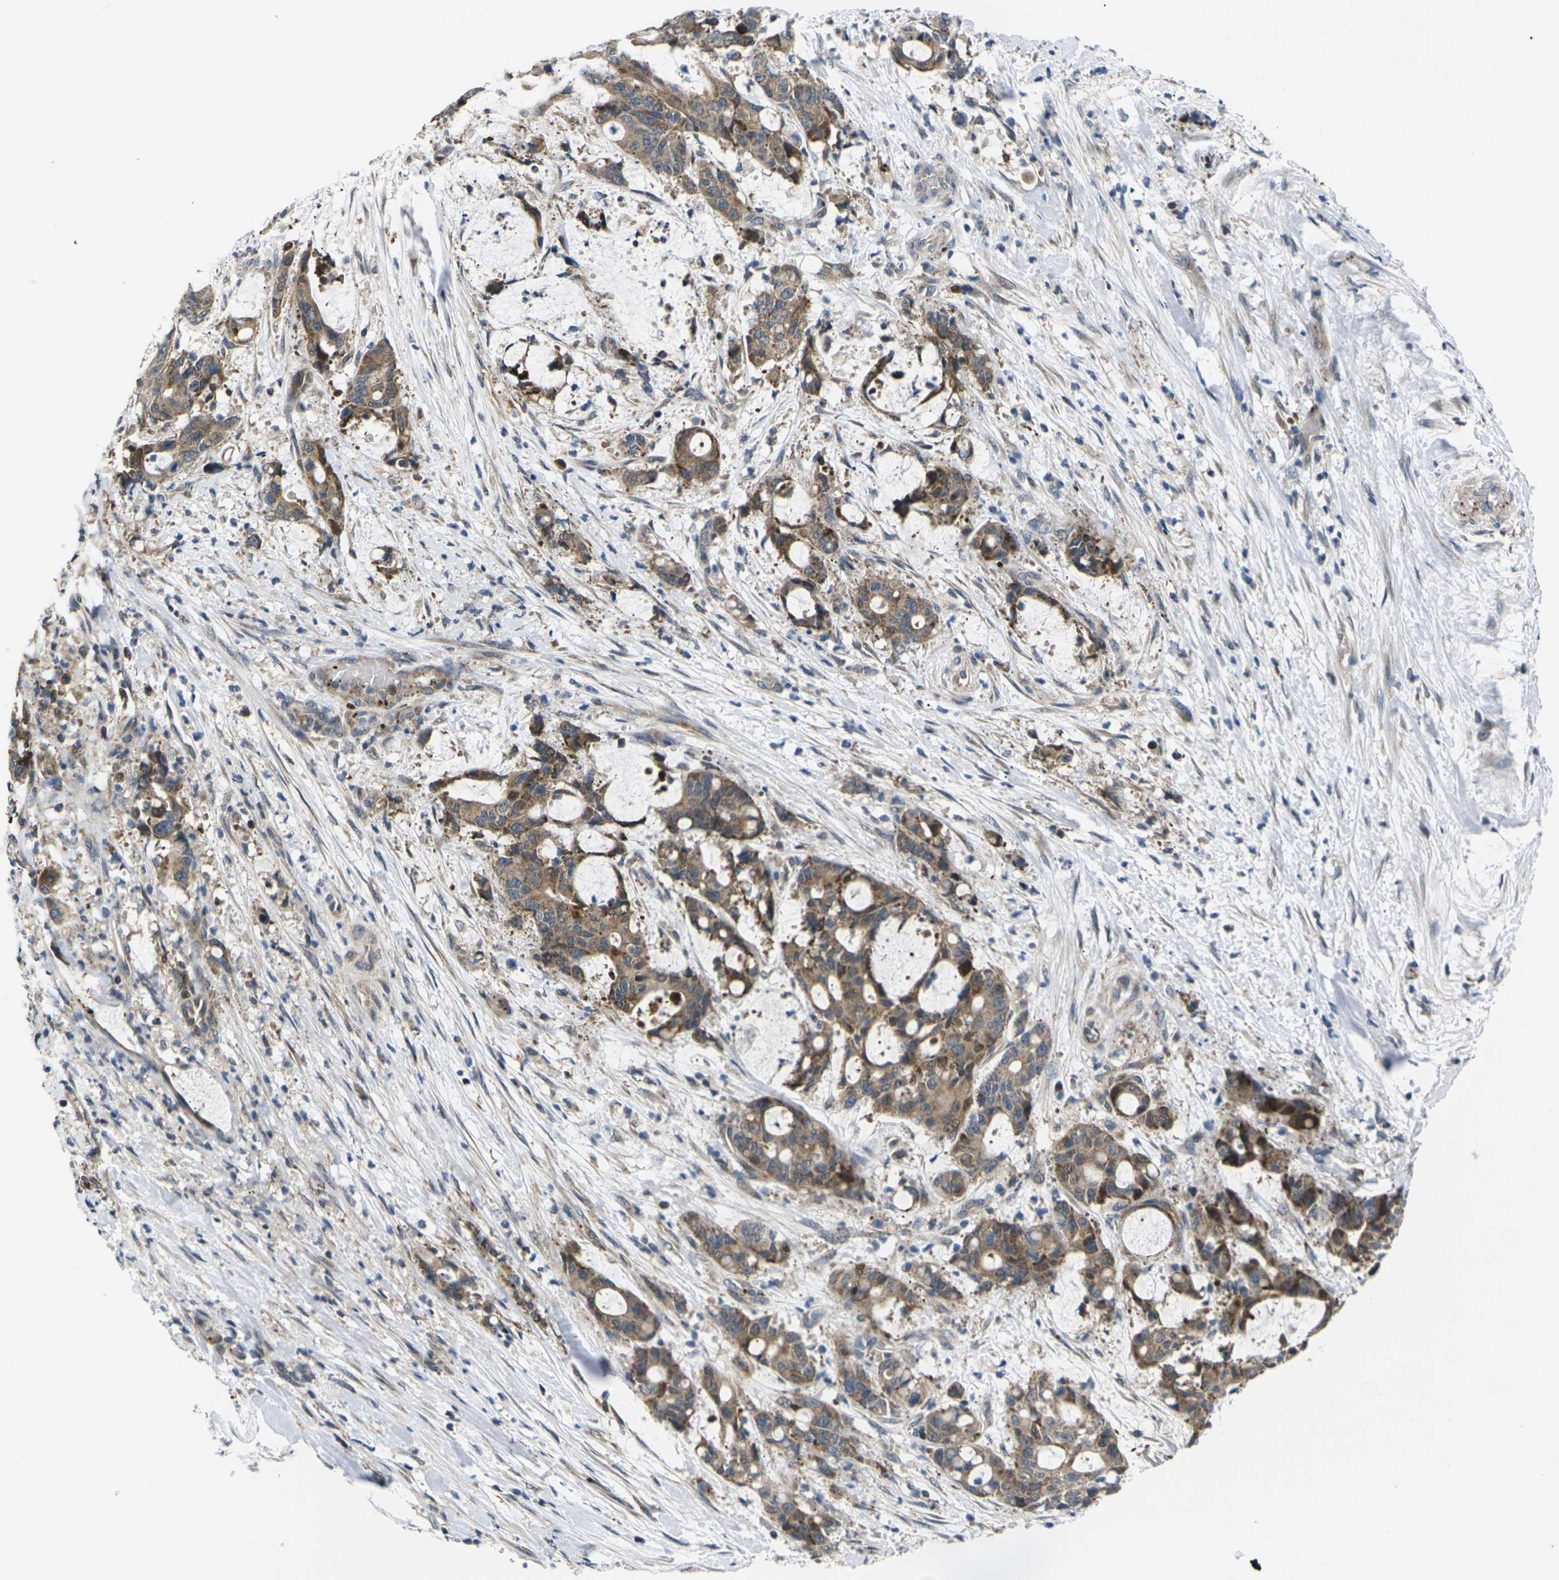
{"staining": {"intensity": "moderate", "quantity": ">75%", "location": "cytoplasmic/membranous"}, "tissue": "liver cancer", "cell_type": "Tumor cells", "image_type": "cancer", "snomed": [{"axis": "morphology", "description": "Normal tissue, NOS"}, {"axis": "morphology", "description": "Cholangiocarcinoma"}, {"axis": "topography", "description": "Liver"}, {"axis": "topography", "description": "Peripheral nerve tissue"}], "caption": "This photomicrograph displays immunohistochemistry (IHC) staining of human liver cholangiocarcinoma, with medium moderate cytoplasmic/membranous staining in approximately >75% of tumor cells.", "gene": "RPS6KA3", "patient": {"sex": "female", "age": 73}}